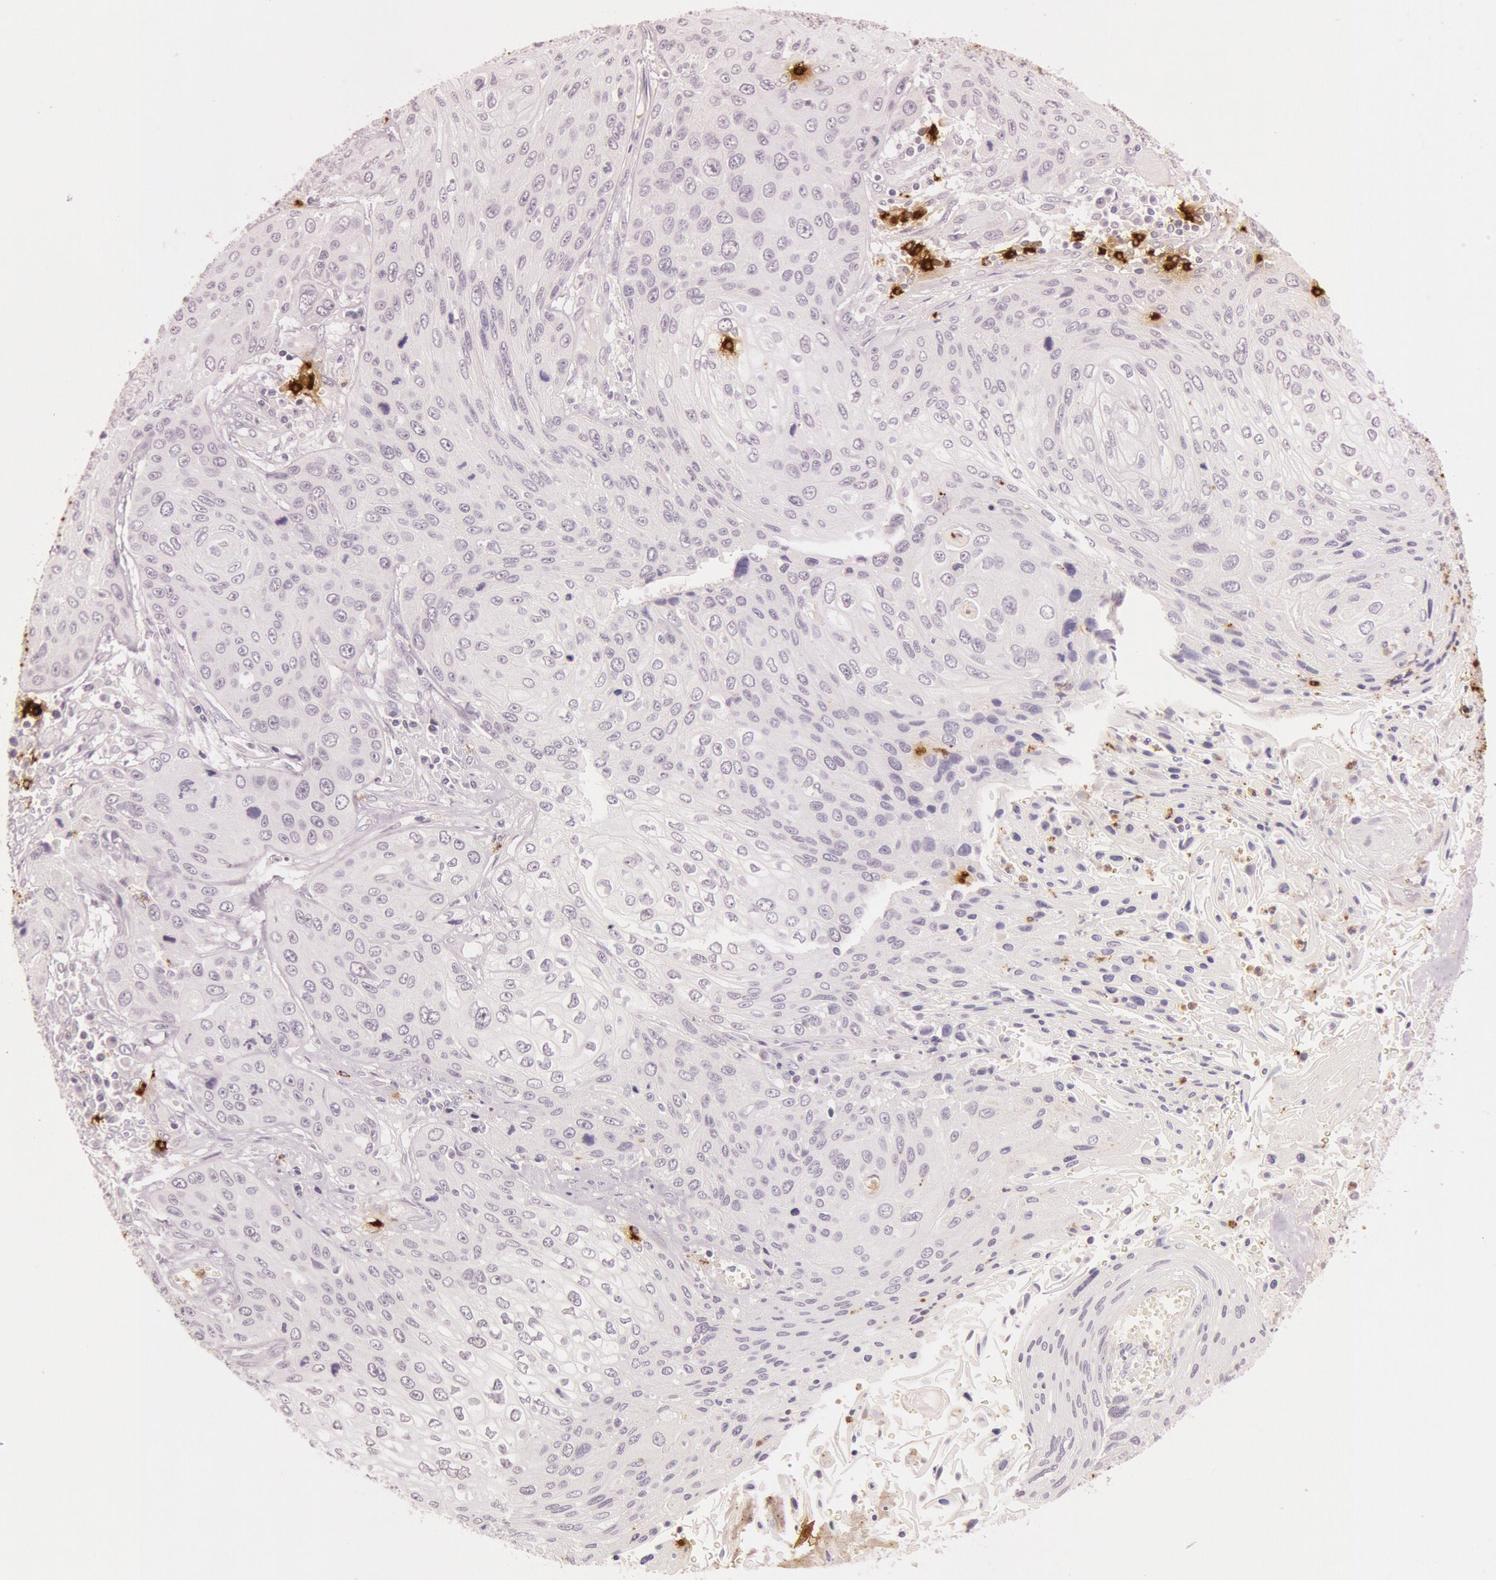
{"staining": {"intensity": "negative", "quantity": "none", "location": "none"}, "tissue": "cervical cancer", "cell_type": "Tumor cells", "image_type": "cancer", "snomed": [{"axis": "morphology", "description": "Squamous cell carcinoma, NOS"}, {"axis": "topography", "description": "Cervix"}], "caption": "This is an immunohistochemistry (IHC) image of squamous cell carcinoma (cervical). There is no staining in tumor cells.", "gene": "KDM6A", "patient": {"sex": "female", "age": 32}}